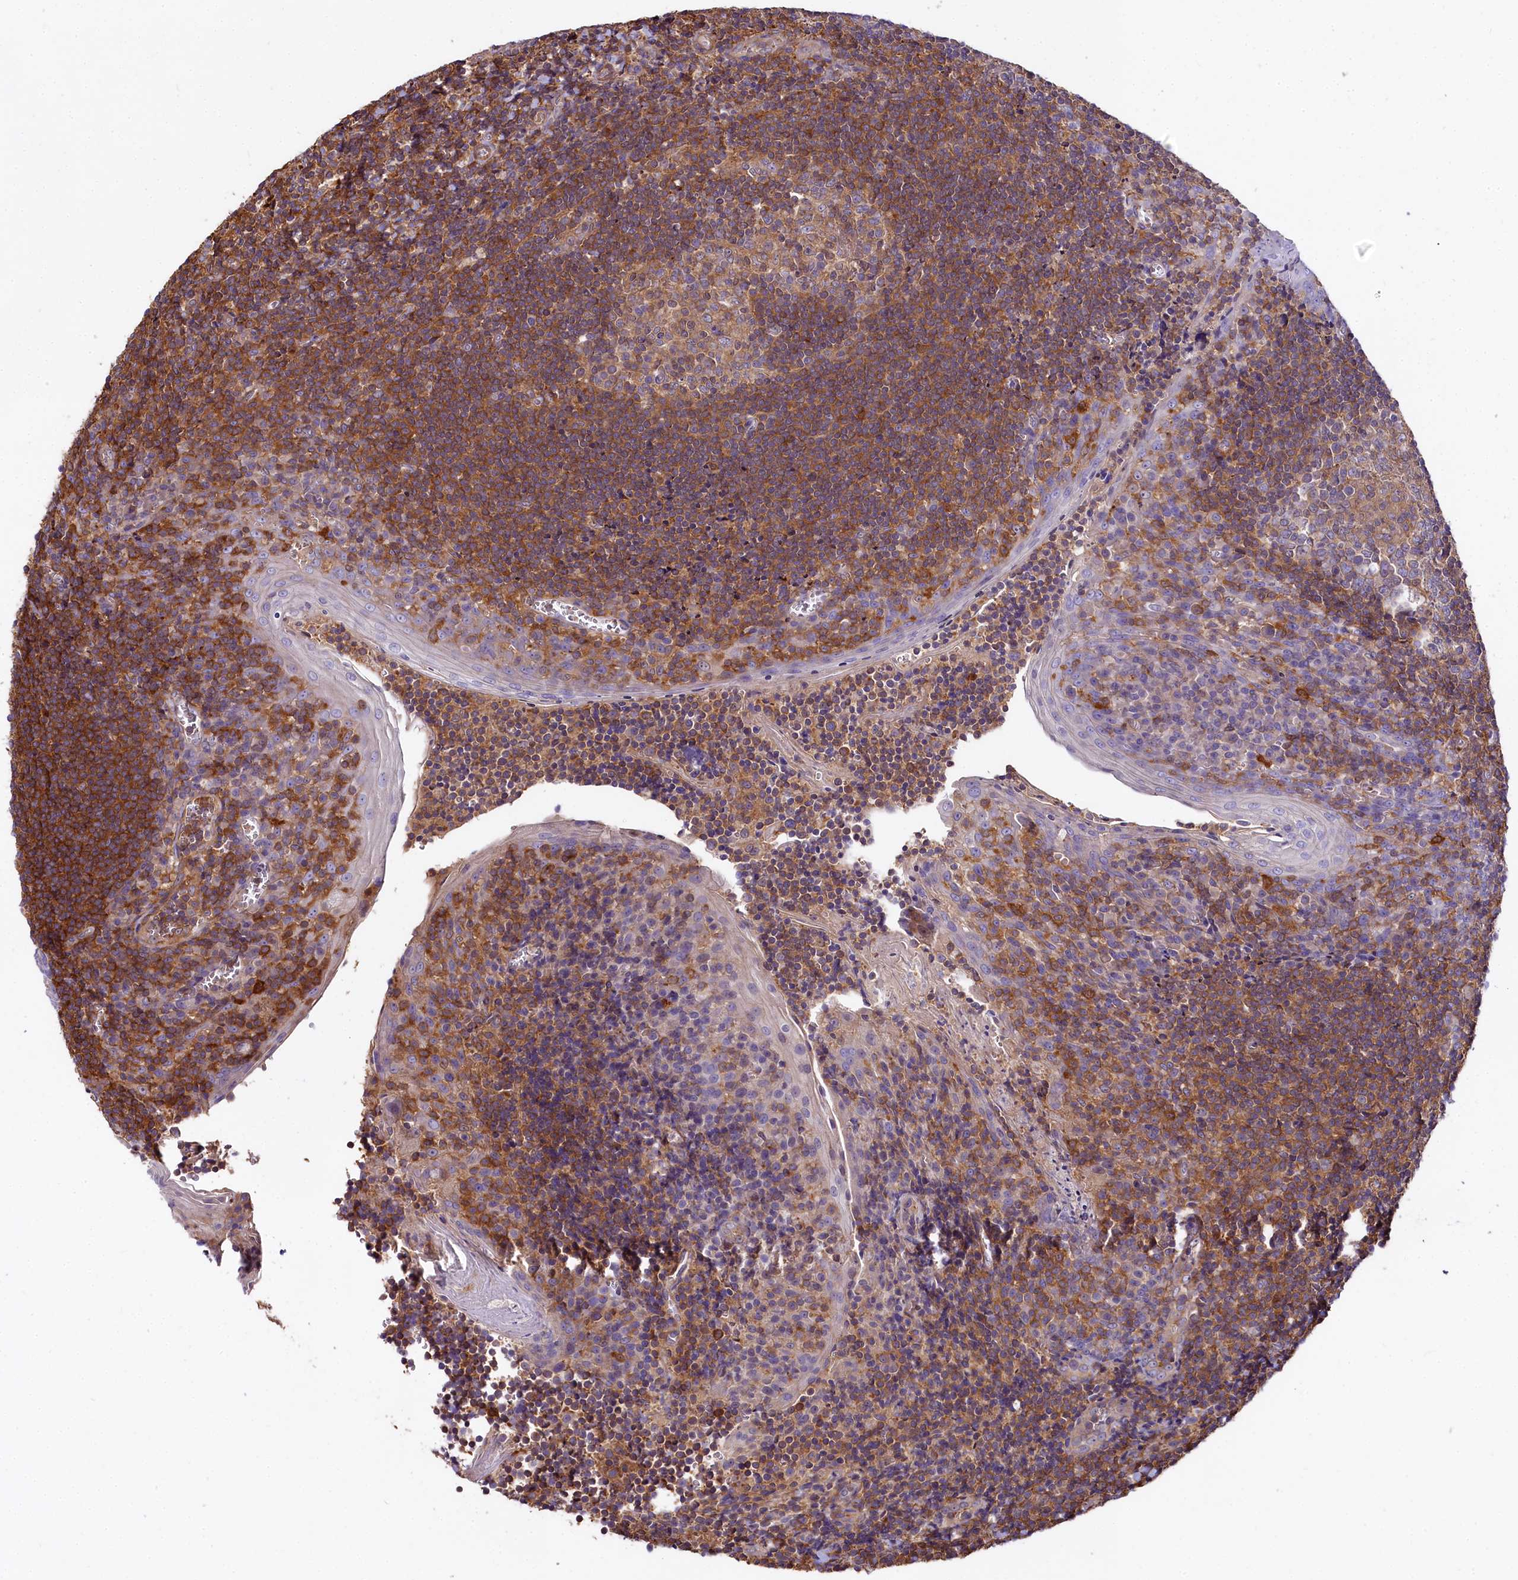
{"staining": {"intensity": "weak", "quantity": "<25%", "location": "cytoplasmic/membranous"}, "tissue": "tonsil", "cell_type": "Germinal center cells", "image_type": "normal", "snomed": [{"axis": "morphology", "description": "Normal tissue, NOS"}, {"axis": "topography", "description": "Tonsil"}], "caption": "Immunohistochemistry photomicrograph of benign tonsil: human tonsil stained with DAB reveals no significant protein positivity in germinal center cells. Brightfield microscopy of immunohistochemistry (IHC) stained with DAB (3,3'-diaminobenzidine) (brown) and hematoxylin (blue), captured at high magnification.", "gene": "FCHSD2", "patient": {"sex": "male", "age": 27}}